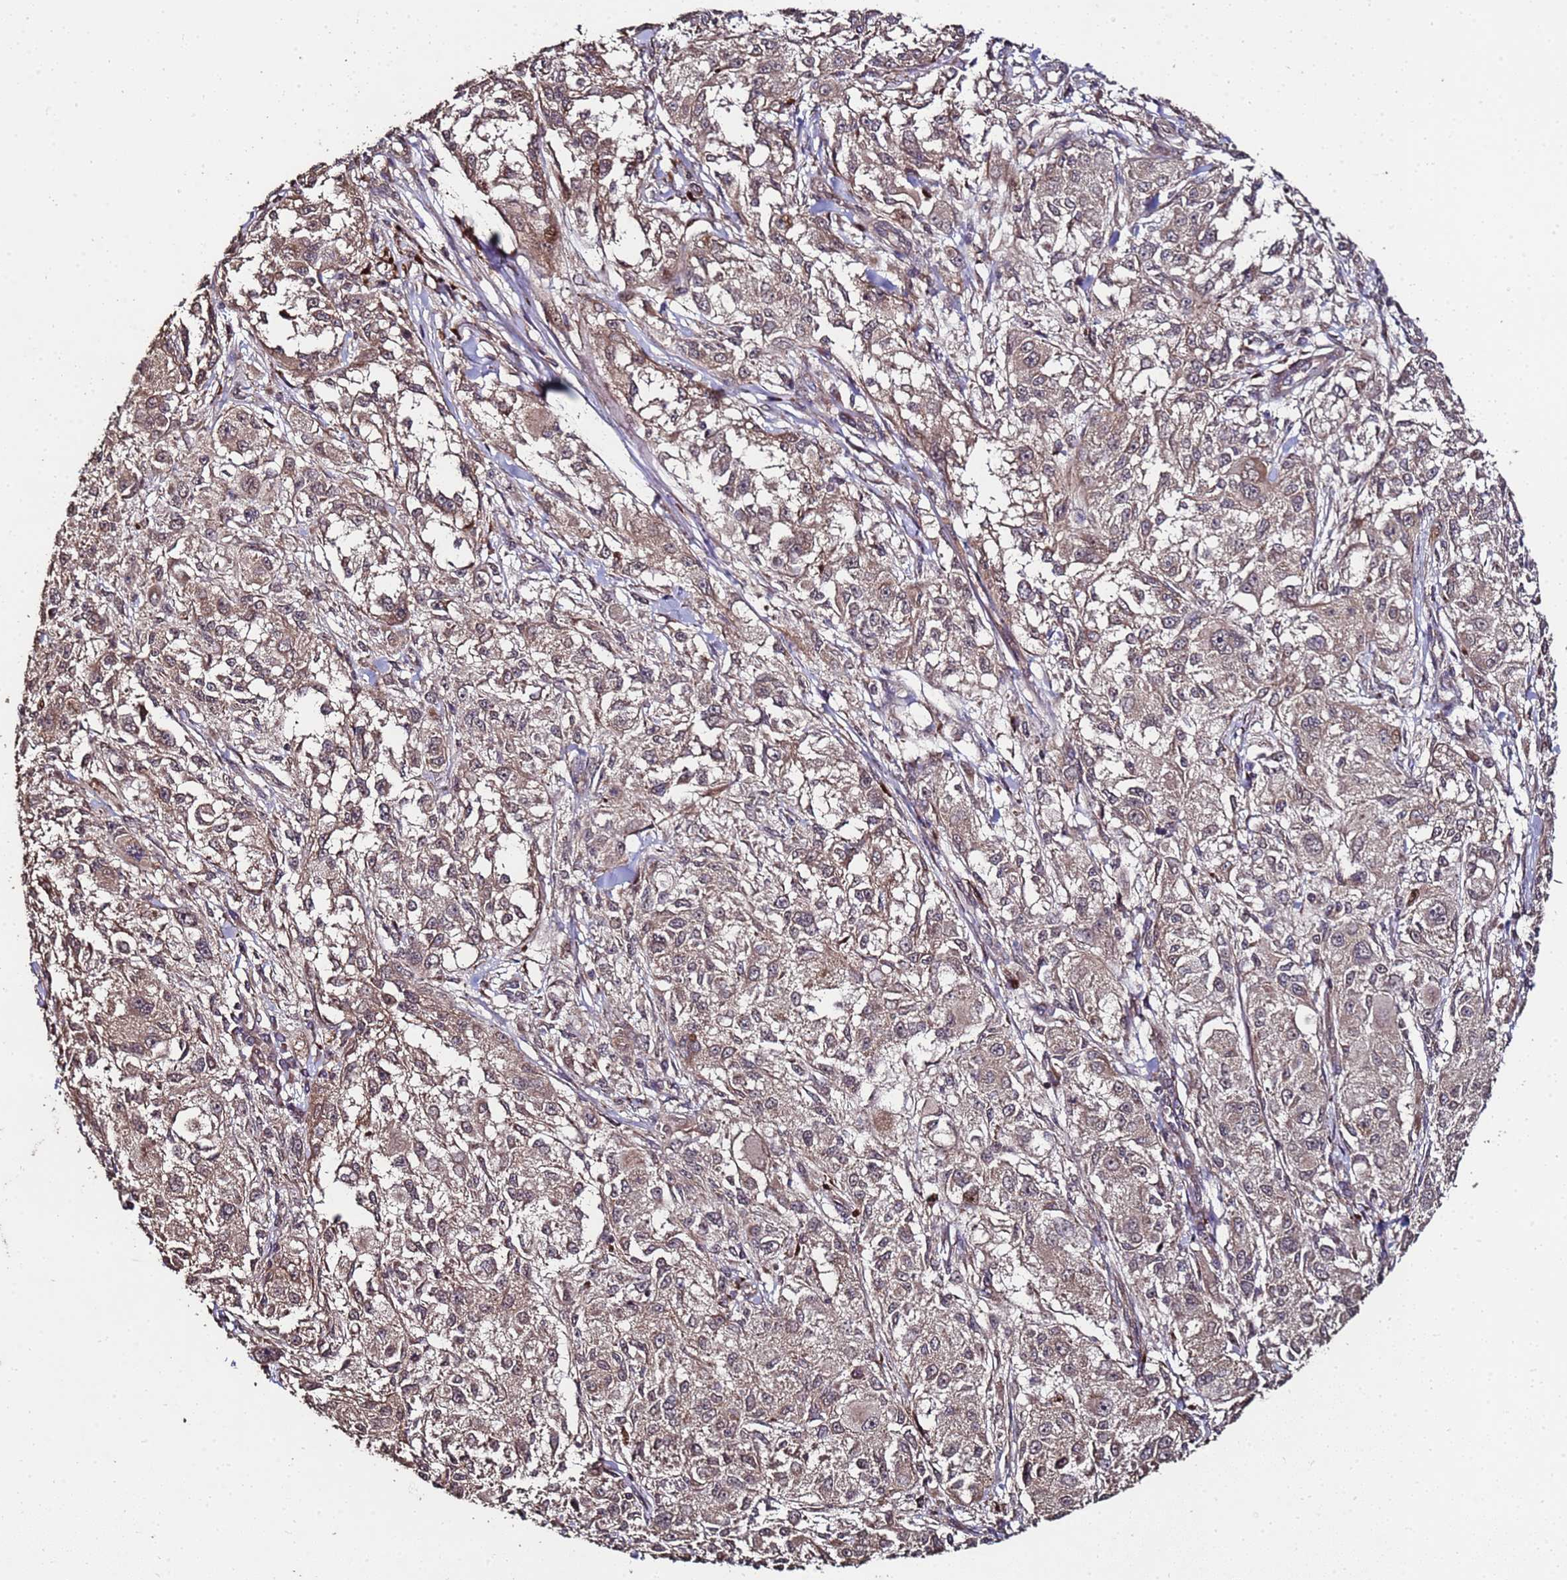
{"staining": {"intensity": "weak", "quantity": ">75%", "location": "cytoplasmic/membranous,nuclear"}, "tissue": "melanoma", "cell_type": "Tumor cells", "image_type": "cancer", "snomed": [{"axis": "morphology", "description": "Necrosis, NOS"}, {"axis": "morphology", "description": "Malignant melanoma, NOS"}, {"axis": "topography", "description": "Skin"}], "caption": "The image exhibits immunohistochemical staining of malignant melanoma. There is weak cytoplasmic/membranous and nuclear positivity is seen in about >75% of tumor cells.", "gene": "PRODH", "patient": {"sex": "female", "age": 87}}